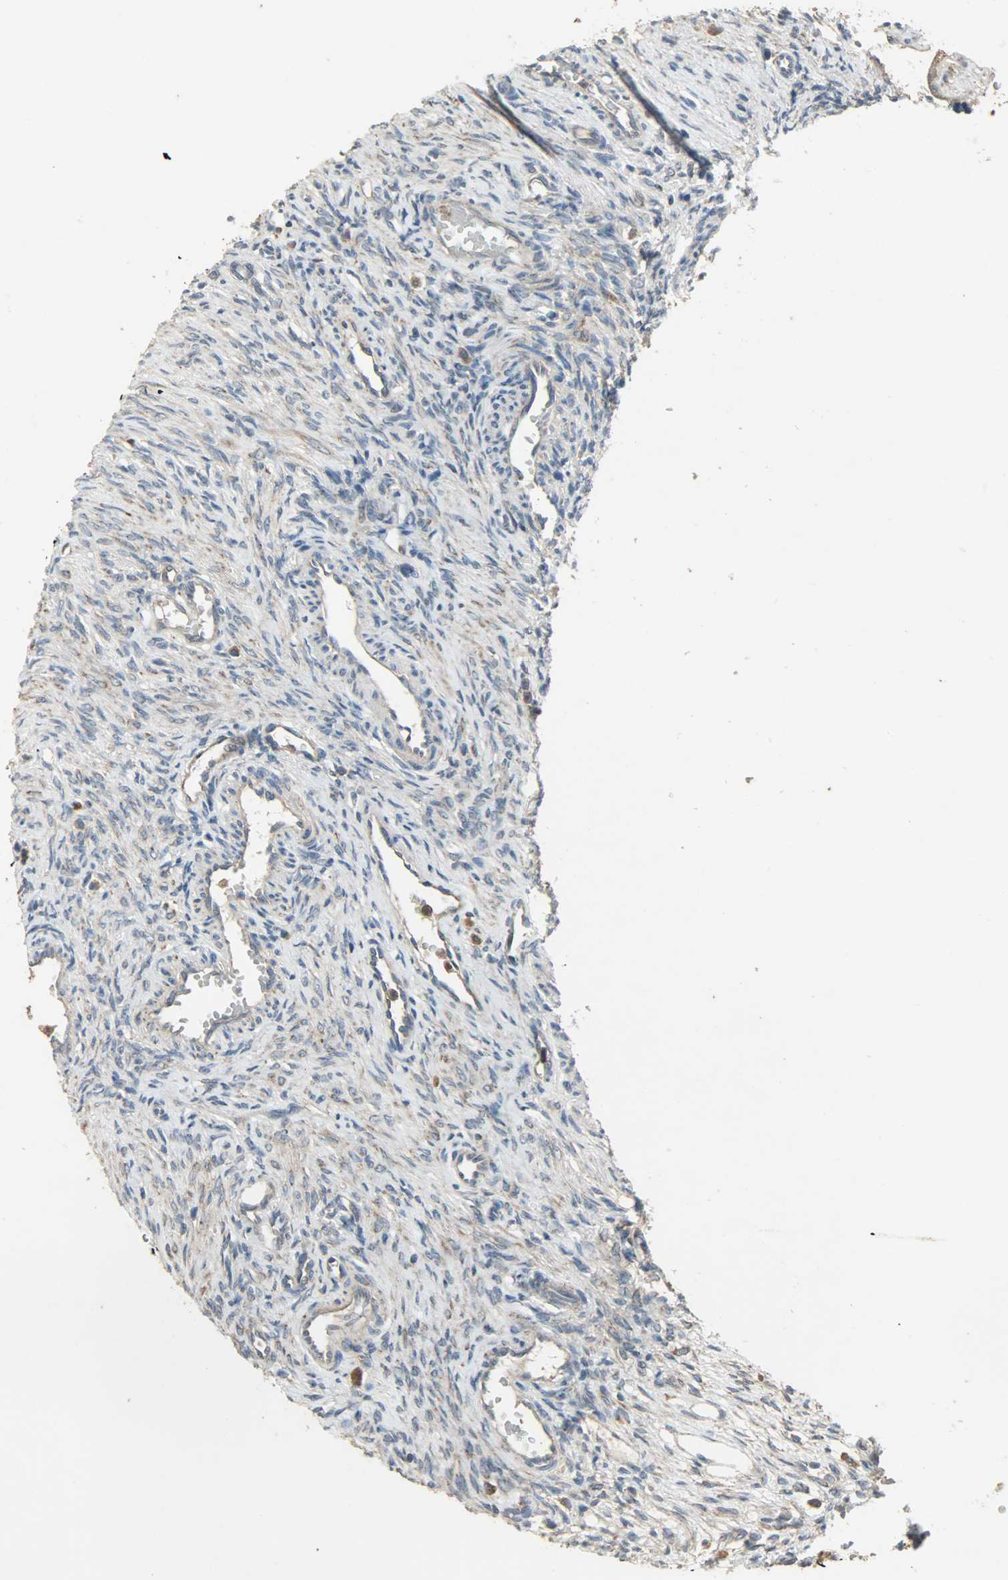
{"staining": {"intensity": "moderate", "quantity": "25%-75%", "location": "cytoplasmic/membranous"}, "tissue": "ovary", "cell_type": "Ovarian stroma cells", "image_type": "normal", "snomed": [{"axis": "morphology", "description": "Normal tissue, NOS"}, {"axis": "topography", "description": "Ovary"}], "caption": "Moderate cytoplasmic/membranous staining for a protein is identified in approximately 25%-75% of ovarian stroma cells of unremarkable ovary using immunohistochemistry.", "gene": "AMT", "patient": {"sex": "female", "age": 33}}